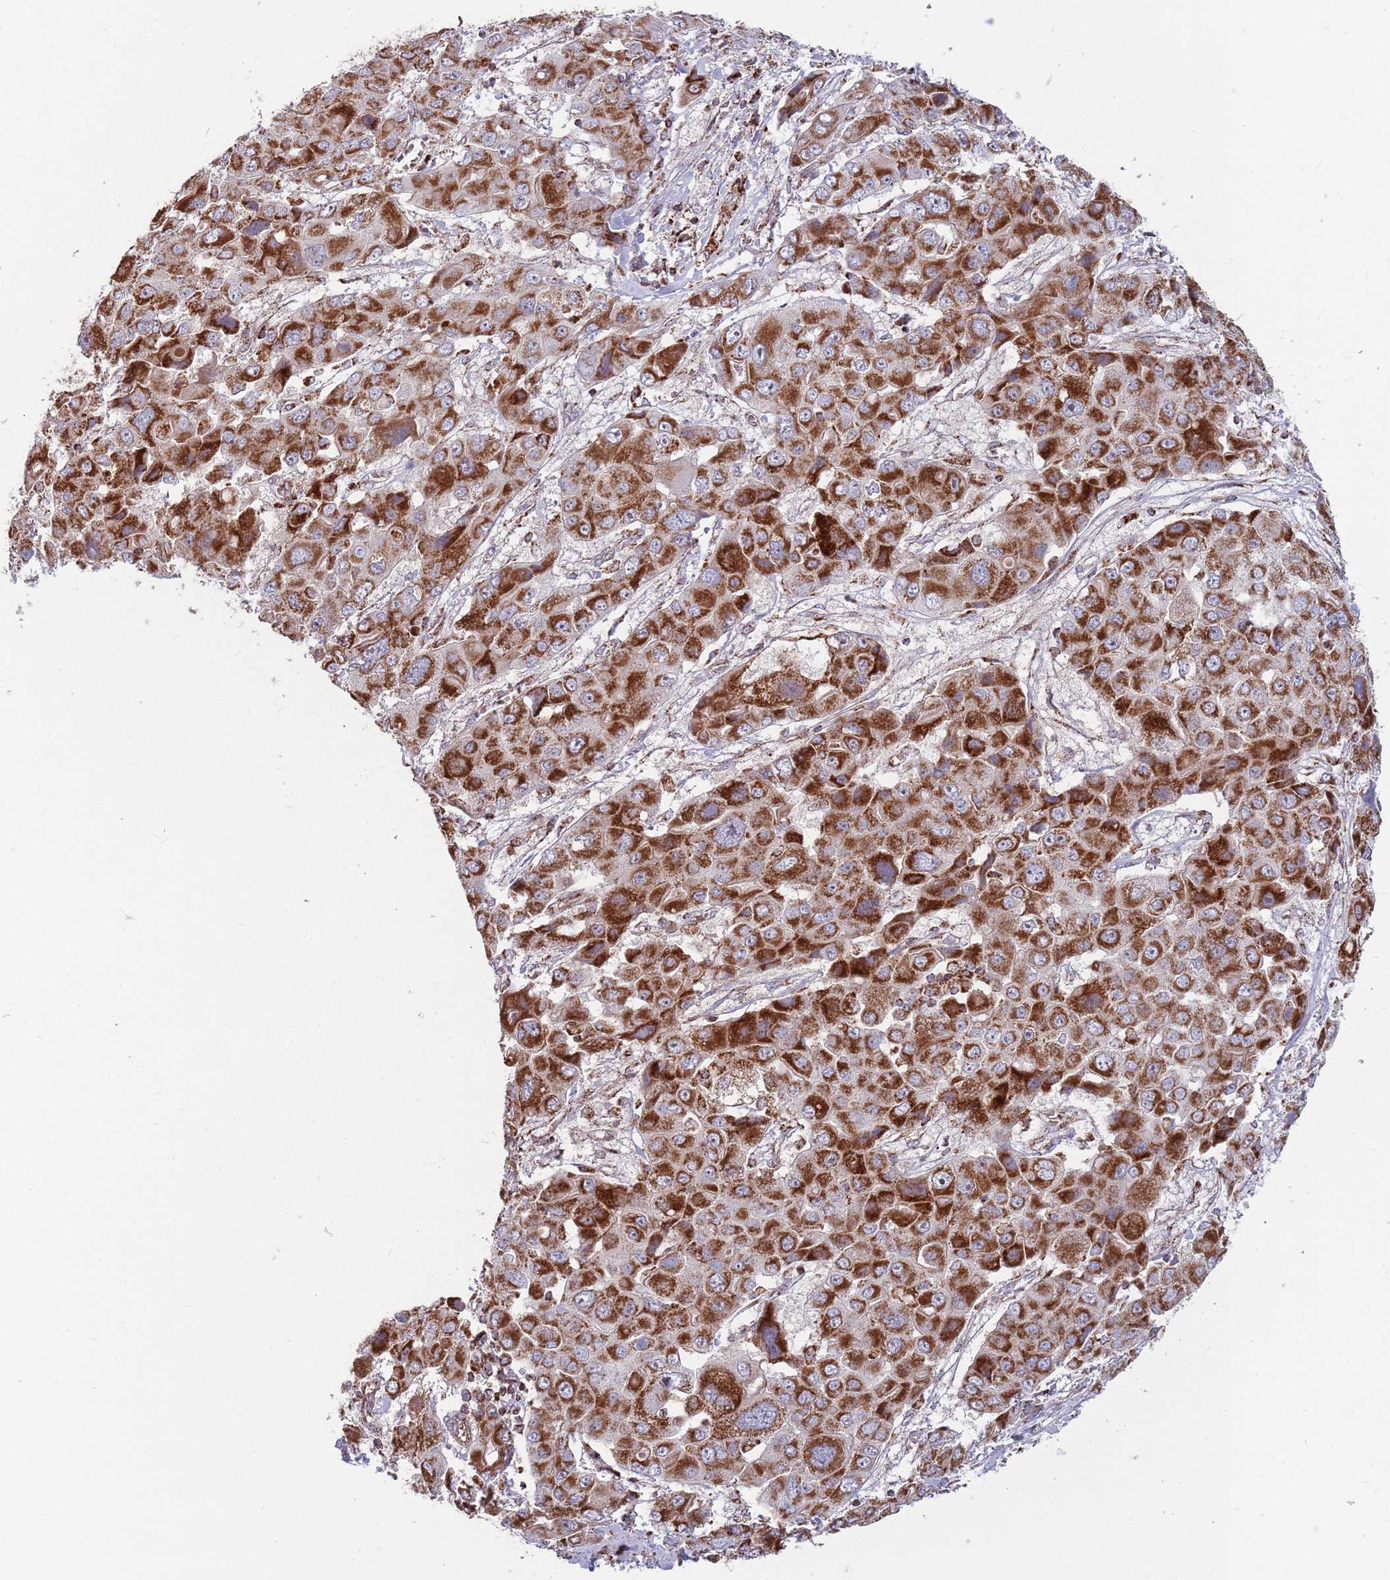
{"staining": {"intensity": "strong", "quantity": ">75%", "location": "cytoplasmic/membranous"}, "tissue": "liver cancer", "cell_type": "Tumor cells", "image_type": "cancer", "snomed": [{"axis": "morphology", "description": "Cholangiocarcinoma"}, {"axis": "topography", "description": "Liver"}], "caption": "Strong cytoplasmic/membranous protein staining is appreciated in approximately >75% of tumor cells in liver cancer (cholangiocarcinoma).", "gene": "ATP5PD", "patient": {"sex": "male", "age": 67}}